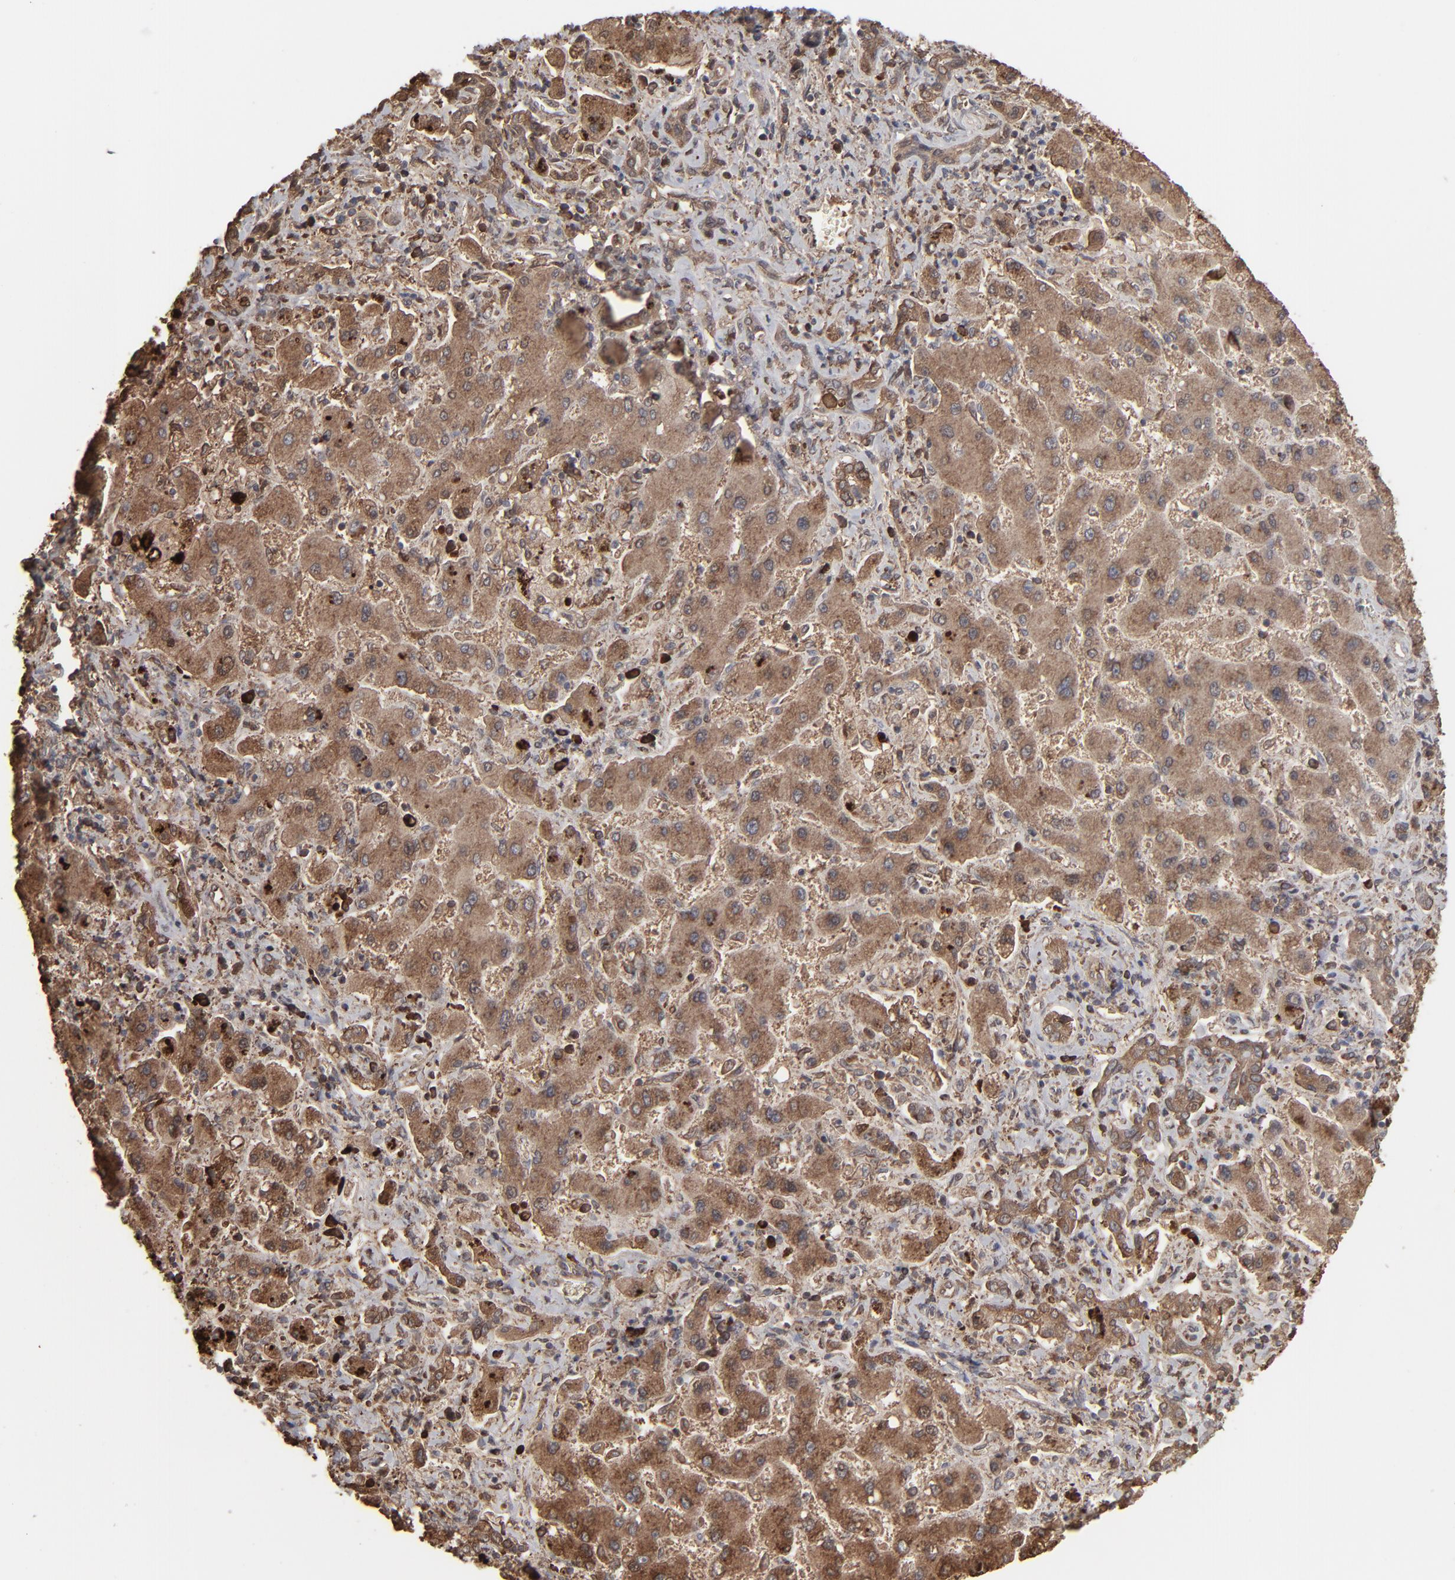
{"staining": {"intensity": "strong", "quantity": ">75%", "location": "cytoplasmic/membranous"}, "tissue": "liver cancer", "cell_type": "Tumor cells", "image_type": "cancer", "snomed": [{"axis": "morphology", "description": "Cholangiocarcinoma"}, {"axis": "topography", "description": "Liver"}], "caption": "Immunohistochemistry (IHC) staining of liver cancer, which displays high levels of strong cytoplasmic/membranous staining in approximately >75% of tumor cells indicating strong cytoplasmic/membranous protein staining. The staining was performed using DAB (3,3'-diaminobenzidine) (brown) for protein detection and nuclei were counterstained in hematoxylin (blue).", "gene": "NME1-NME2", "patient": {"sex": "male", "age": 50}}